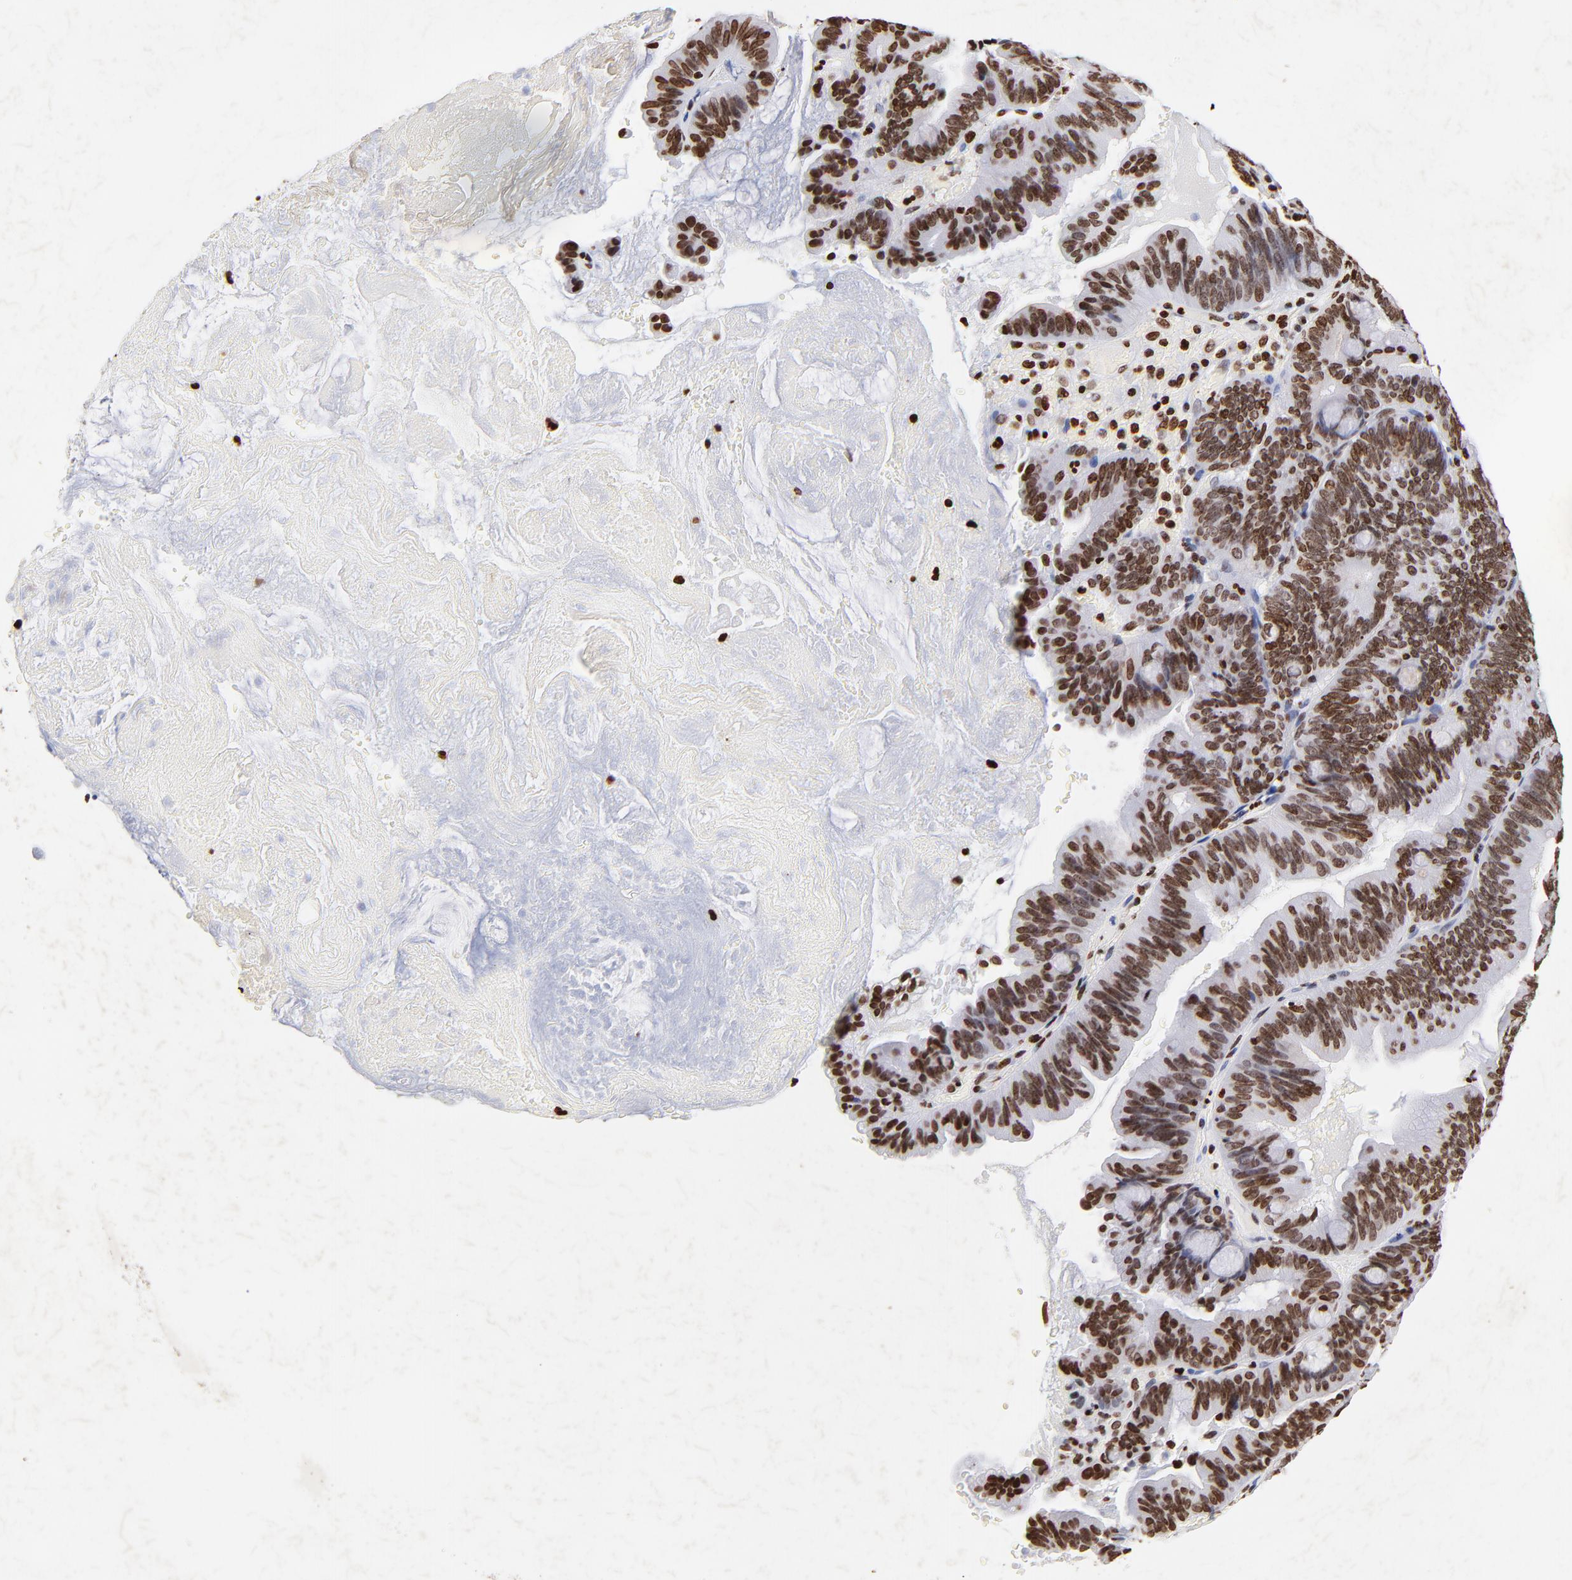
{"staining": {"intensity": "strong", "quantity": ">75%", "location": "nuclear"}, "tissue": "pancreatic cancer", "cell_type": "Tumor cells", "image_type": "cancer", "snomed": [{"axis": "morphology", "description": "Adenocarcinoma, NOS"}, {"axis": "topography", "description": "Pancreas"}], "caption": "Brown immunohistochemical staining in human pancreatic cancer displays strong nuclear staining in about >75% of tumor cells.", "gene": "FBH1", "patient": {"sex": "male", "age": 82}}